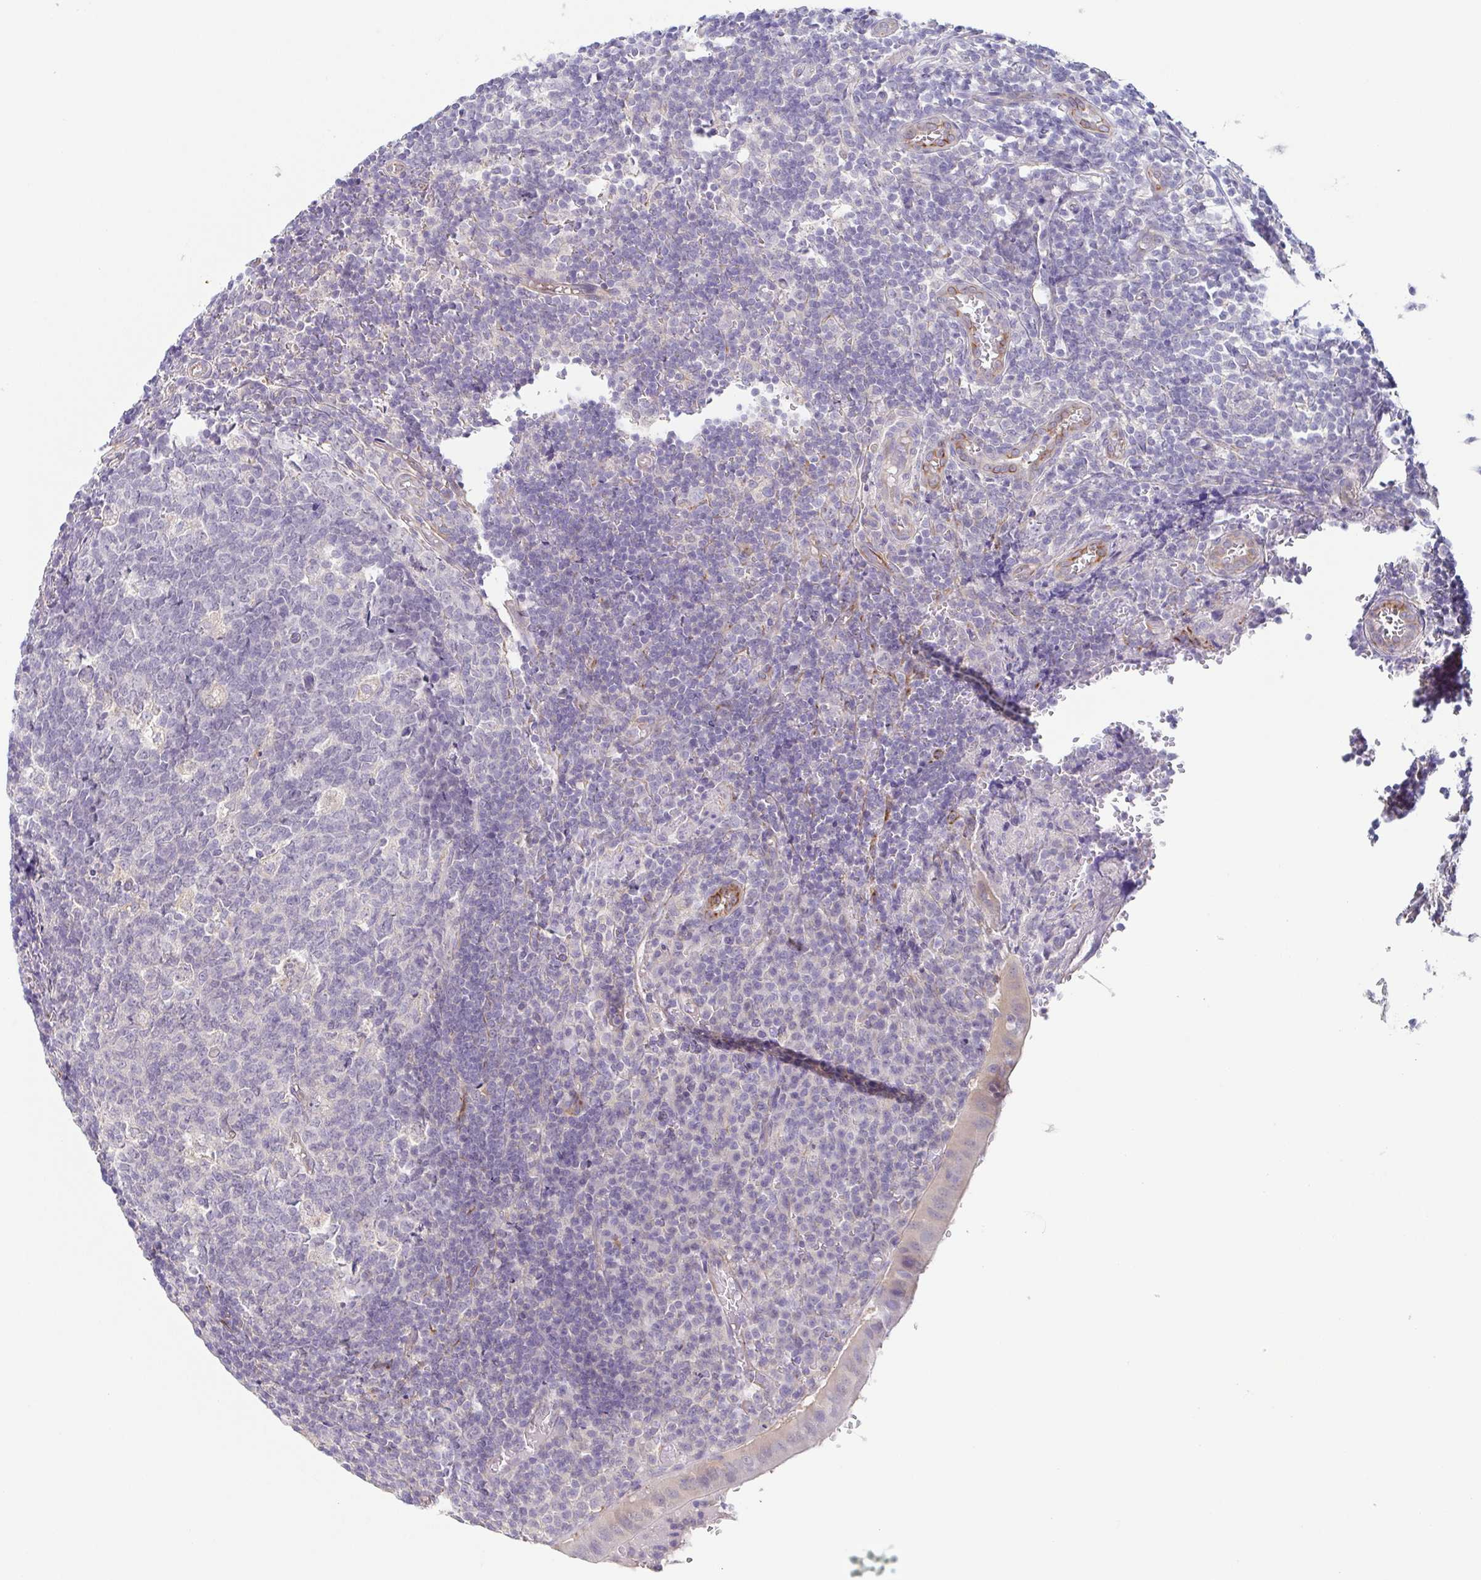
{"staining": {"intensity": "moderate", "quantity": "<25%", "location": "cytoplasmic/membranous"}, "tissue": "appendix", "cell_type": "Glandular cells", "image_type": "normal", "snomed": [{"axis": "morphology", "description": "Normal tissue, NOS"}, {"axis": "topography", "description": "Appendix"}], "caption": "Immunohistochemistry (IHC) (DAB (3,3'-diaminobenzidine)) staining of normal appendix displays moderate cytoplasmic/membranous protein expression in approximately <25% of glandular cells. (DAB IHC, brown staining for protein, blue staining for nuclei).", "gene": "COL17A1", "patient": {"sex": "male", "age": 18}}